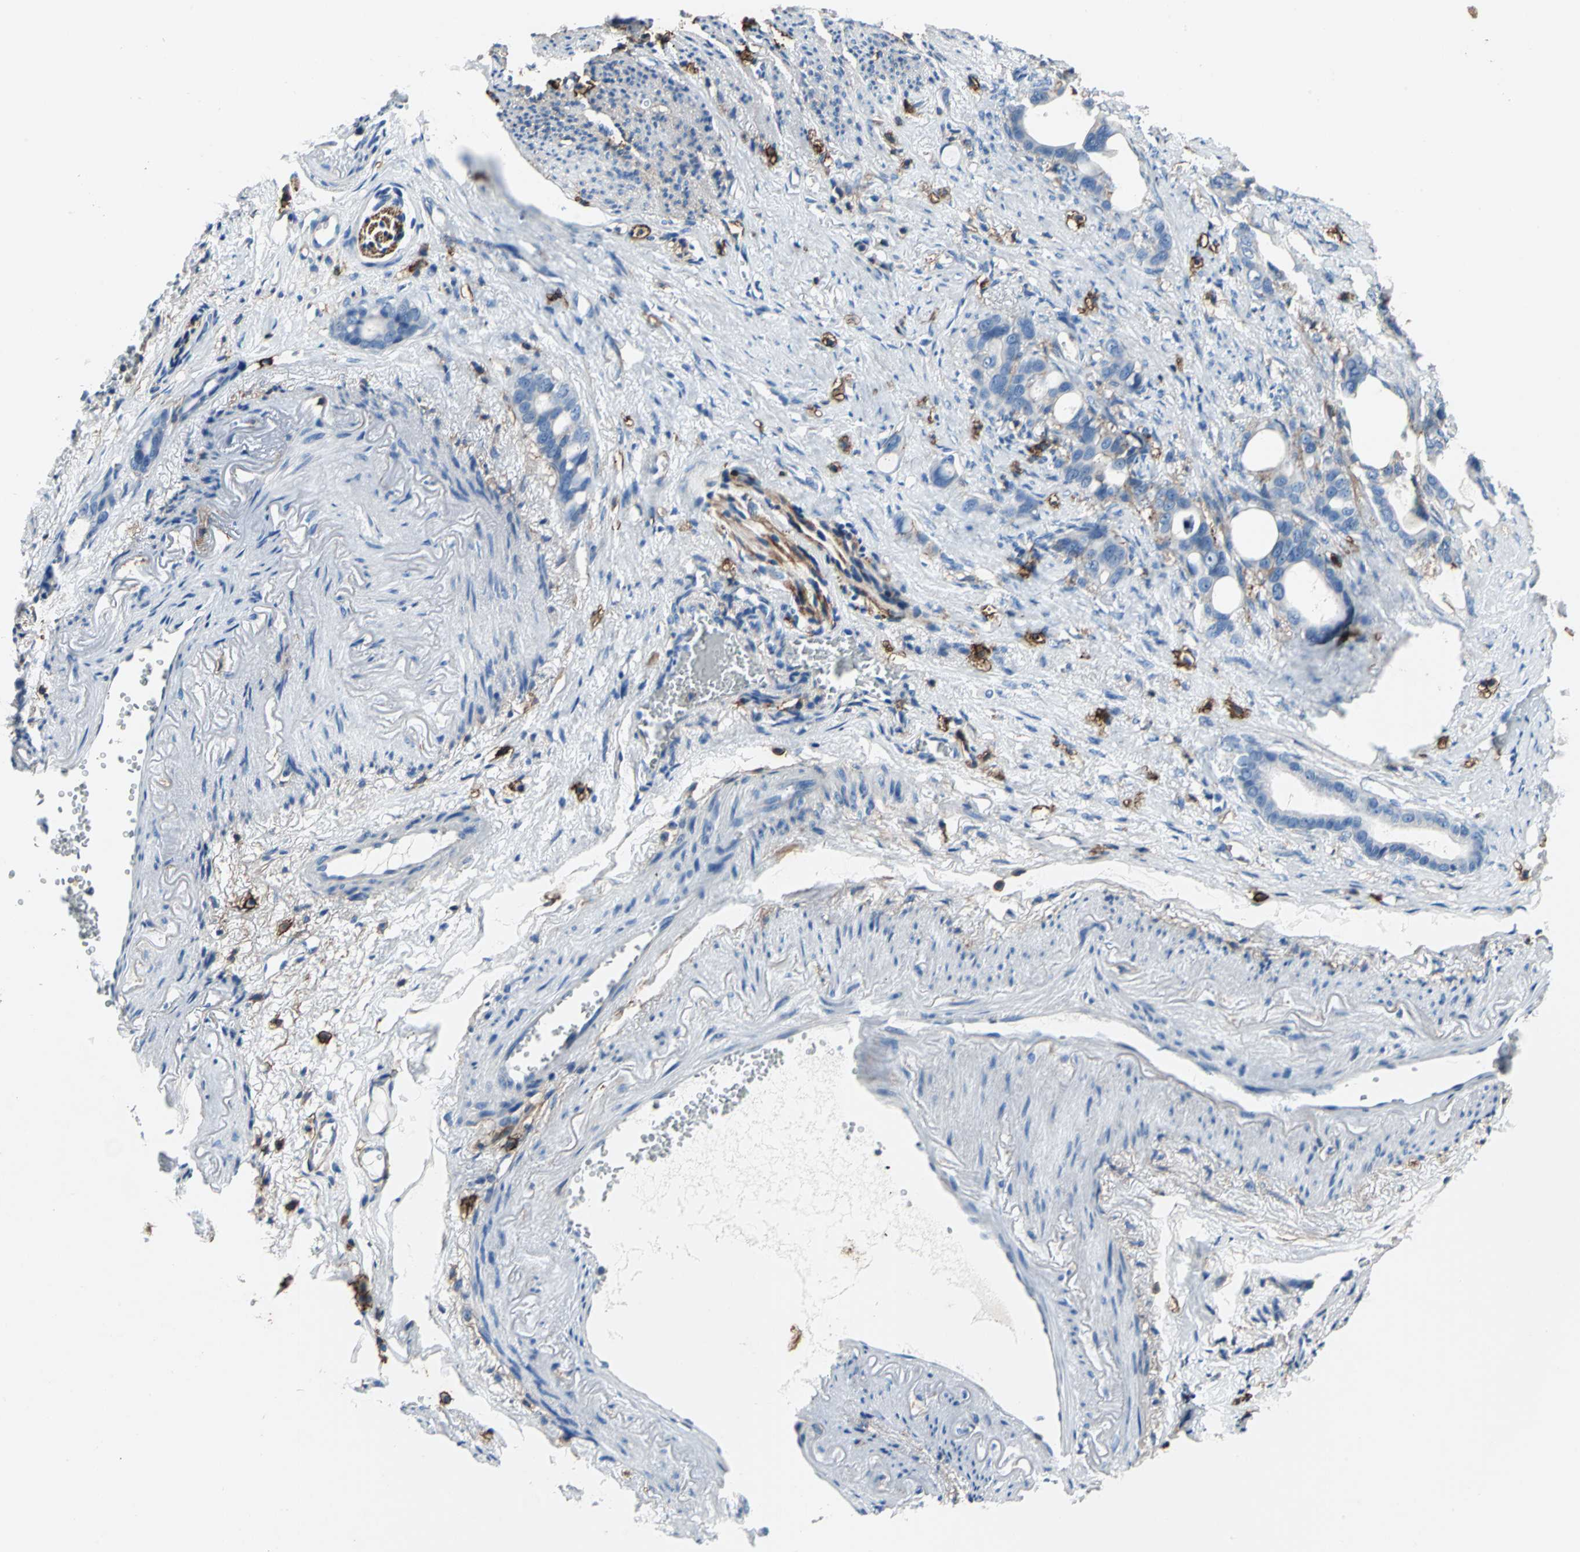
{"staining": {"intensity": "negative", "quantity": "none", "location": "none"}, "tissue": "stomach cancer", "cell_type": "Tumor cells", "image_type": "cancer", "snomed": [{"axis": "morphology", "description": "Adenocarcinoma, NOS"}, {"axis": "topography", "description": "Stomach"}], "caption": "Tumor cells show no significant positivity in stomach cancer (adenocarcinoma).", "gene": "CD44", "patient": {"sex": "female", "age": 75}}